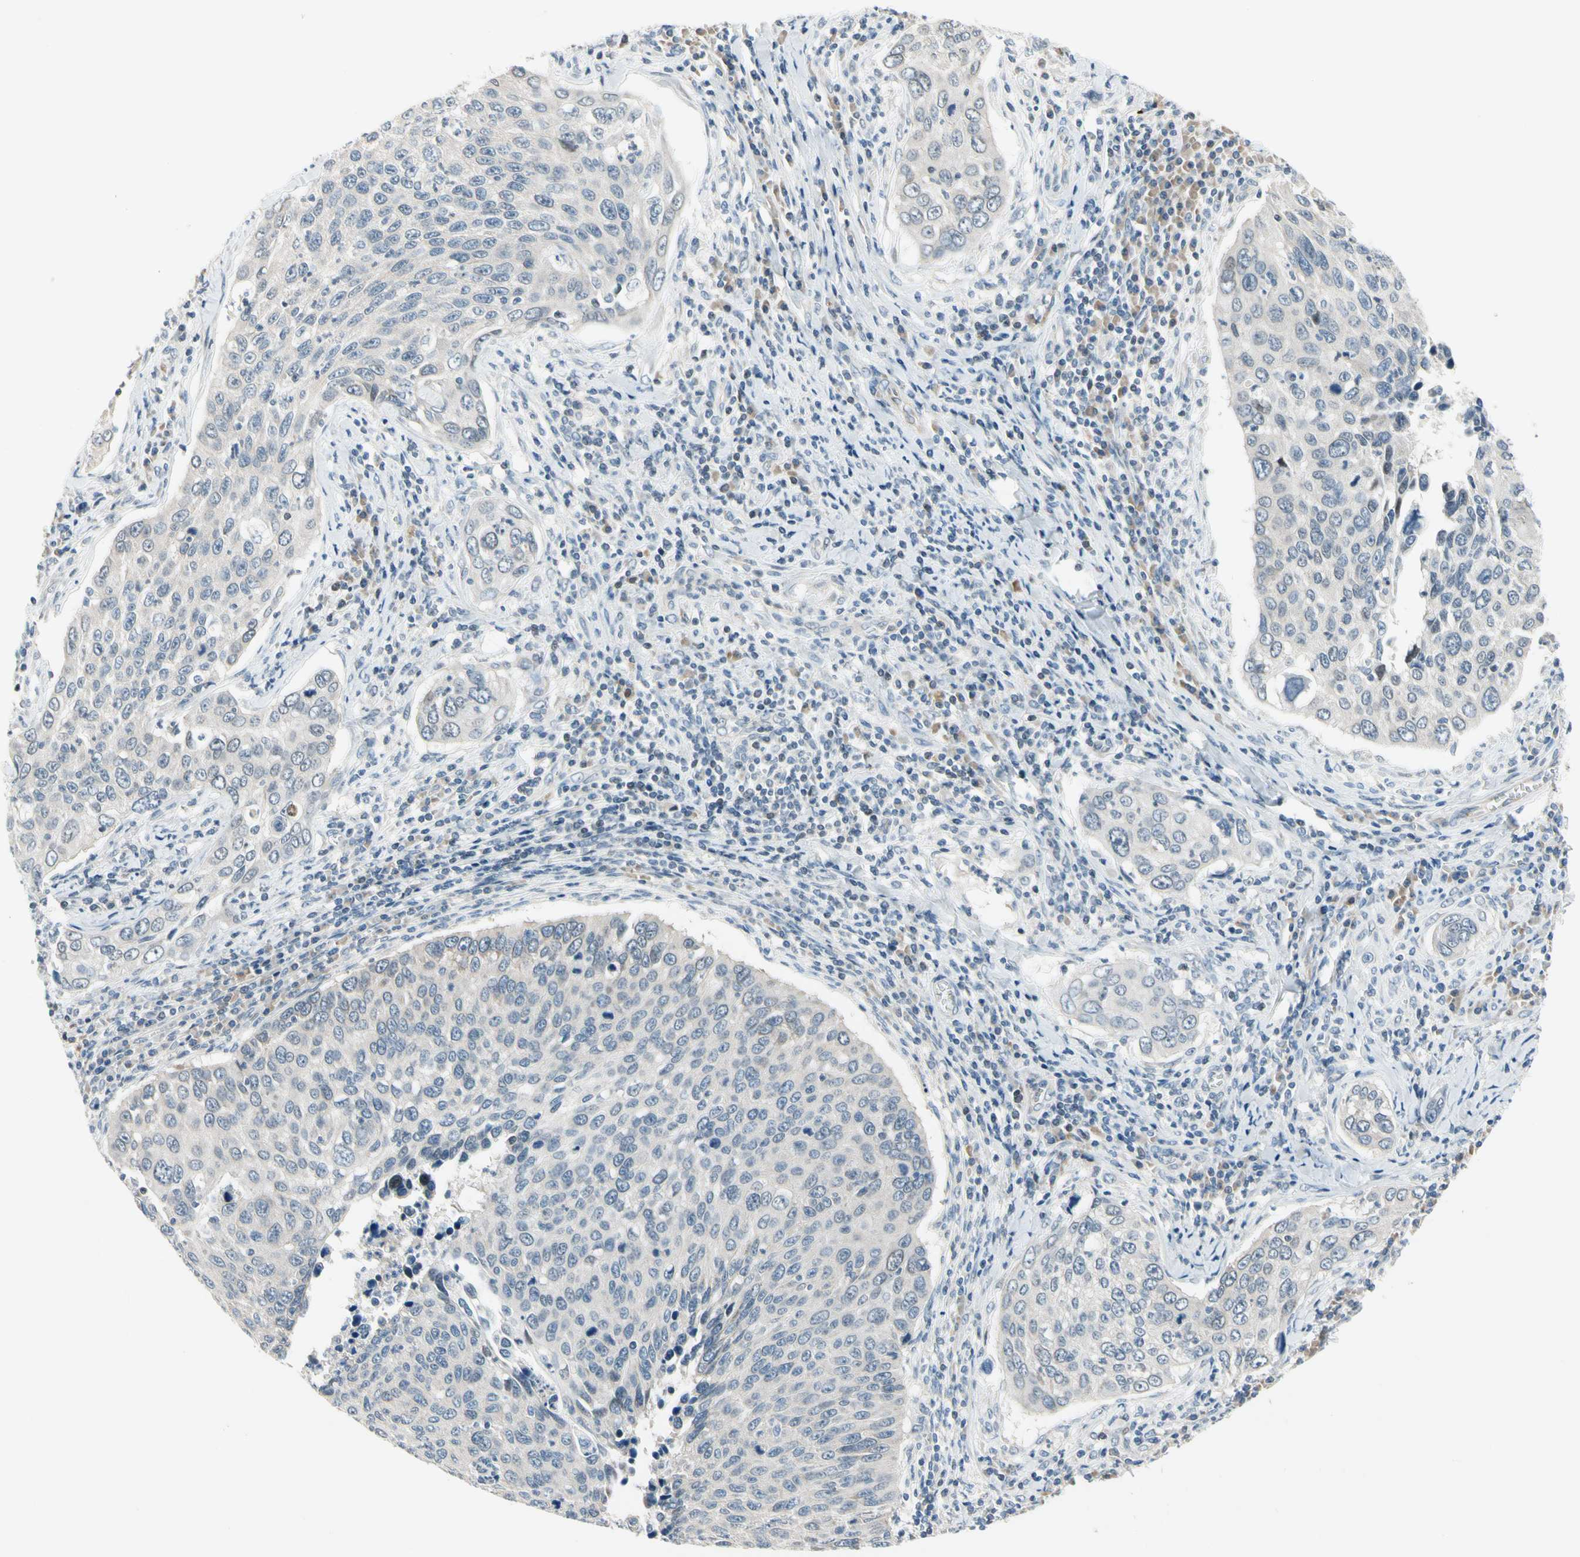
{"staining": {"intensity": "negative", "quantity": "none", "location": "none"}, "tissue": "cervical cancer", "cell_type": "Tumor cells", "image_type": "cancer", "snomed": [{"axis": "morphology", "description": "Squamous cell carcinoma, NOS"}, {"axis": "topography", "description": "Cervix"}], "caption": "DAB (3,3'-diaminobenzidine) immunohistochemical staining of cervical squamous cell carcinoma reveals no significant expression in tumor cells.", "gene": "CFAP36", "patient": {"sex": "female", "age": 53}}